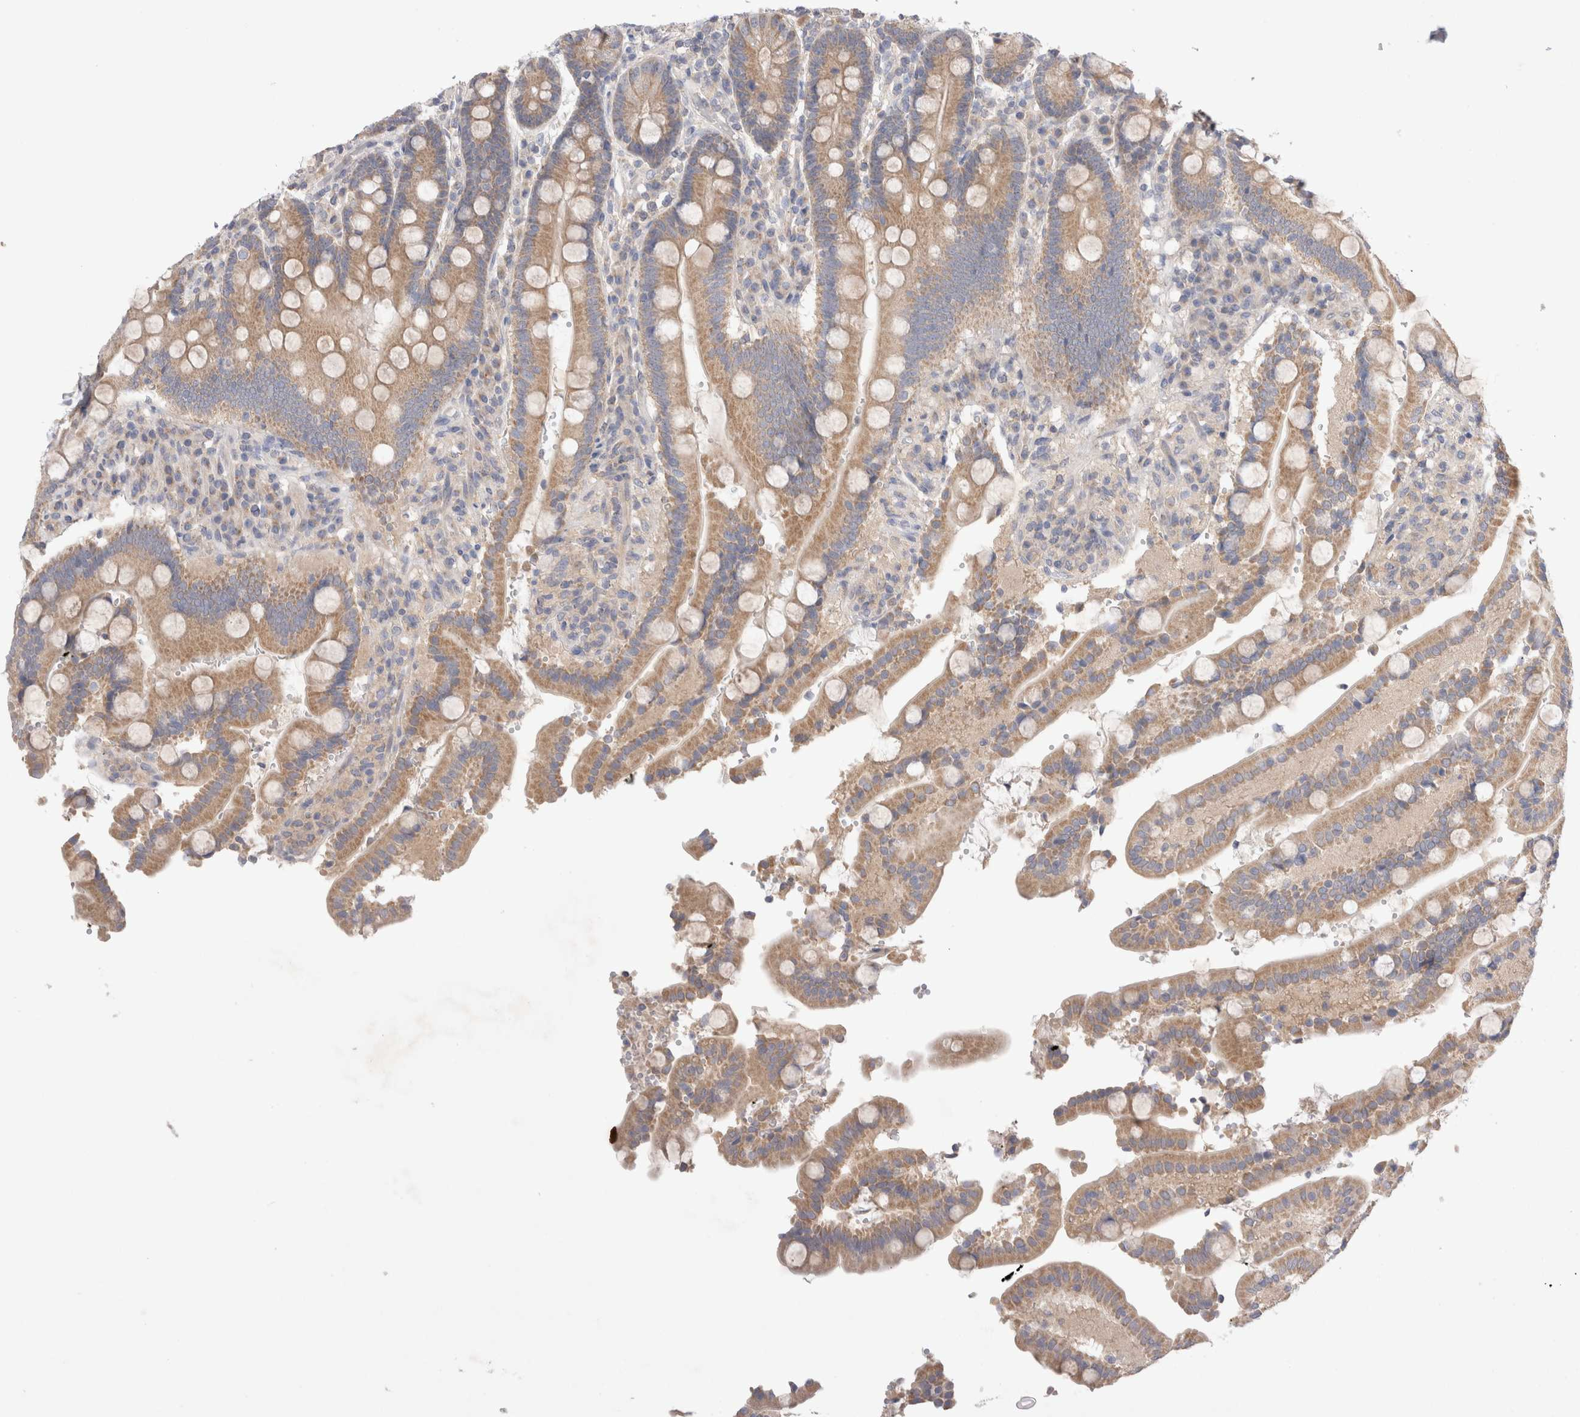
{"staining": {"intensity": "moderate", "quantity": ">75%", "location": "cytoplasmic/membranous"}, "tissue": "duodenum", "cell_type": "Glandular cells", "image_type": "normal", "snomed": [{"axis": "morphology", "description": "Normal tissue, NOS"}, {"axis": "topography", "description": "Small intestine, NOS"}], "caption": "Moderate cytoplasmic/membranous expression for a protein is identified in about >75% of glandular cells of unremarkable duodenum using immunohistochemistry.", "gene": "IFT74", "patient": {"sex": "female", "age": 71}}